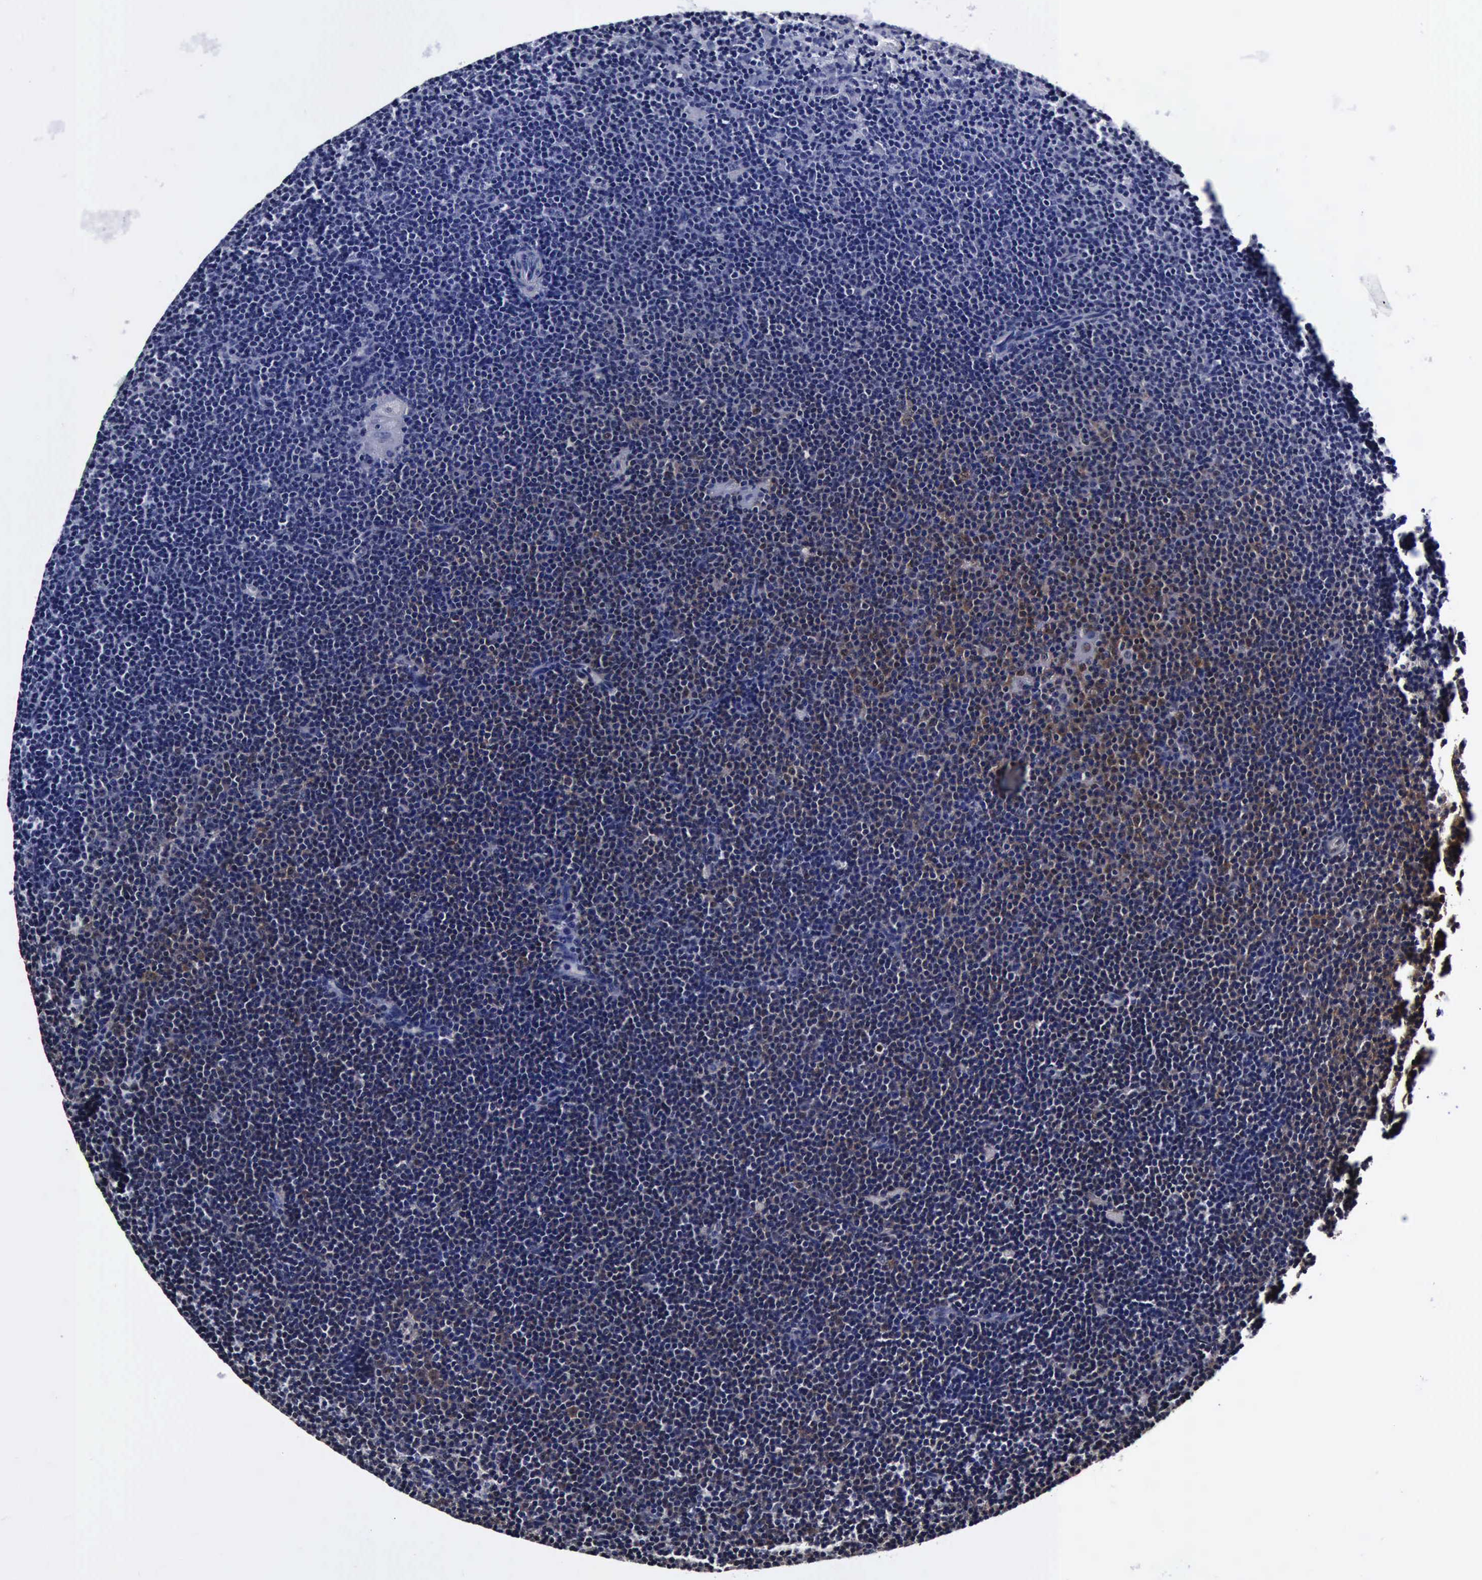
{"staining": {"intensity": "negative", "quantity": "none", "location": "none"}, "tissue": "lymphoma", "cell_type": "Tumor cells", "image_type": "cancer", "snomed": [{"axis": "morphology", "description": "Malignant lymphoma, non-Hodgkin's type, Low grade"}, {"axis": "topography", "description": "Lymph node"}], "caption": "An image of human low-grade malignant lymphoma, non-Hodgkin's type is negative for staining in tumor cells.", "gene": "UBC", "patient": {"sex": "female", "age": 69}}